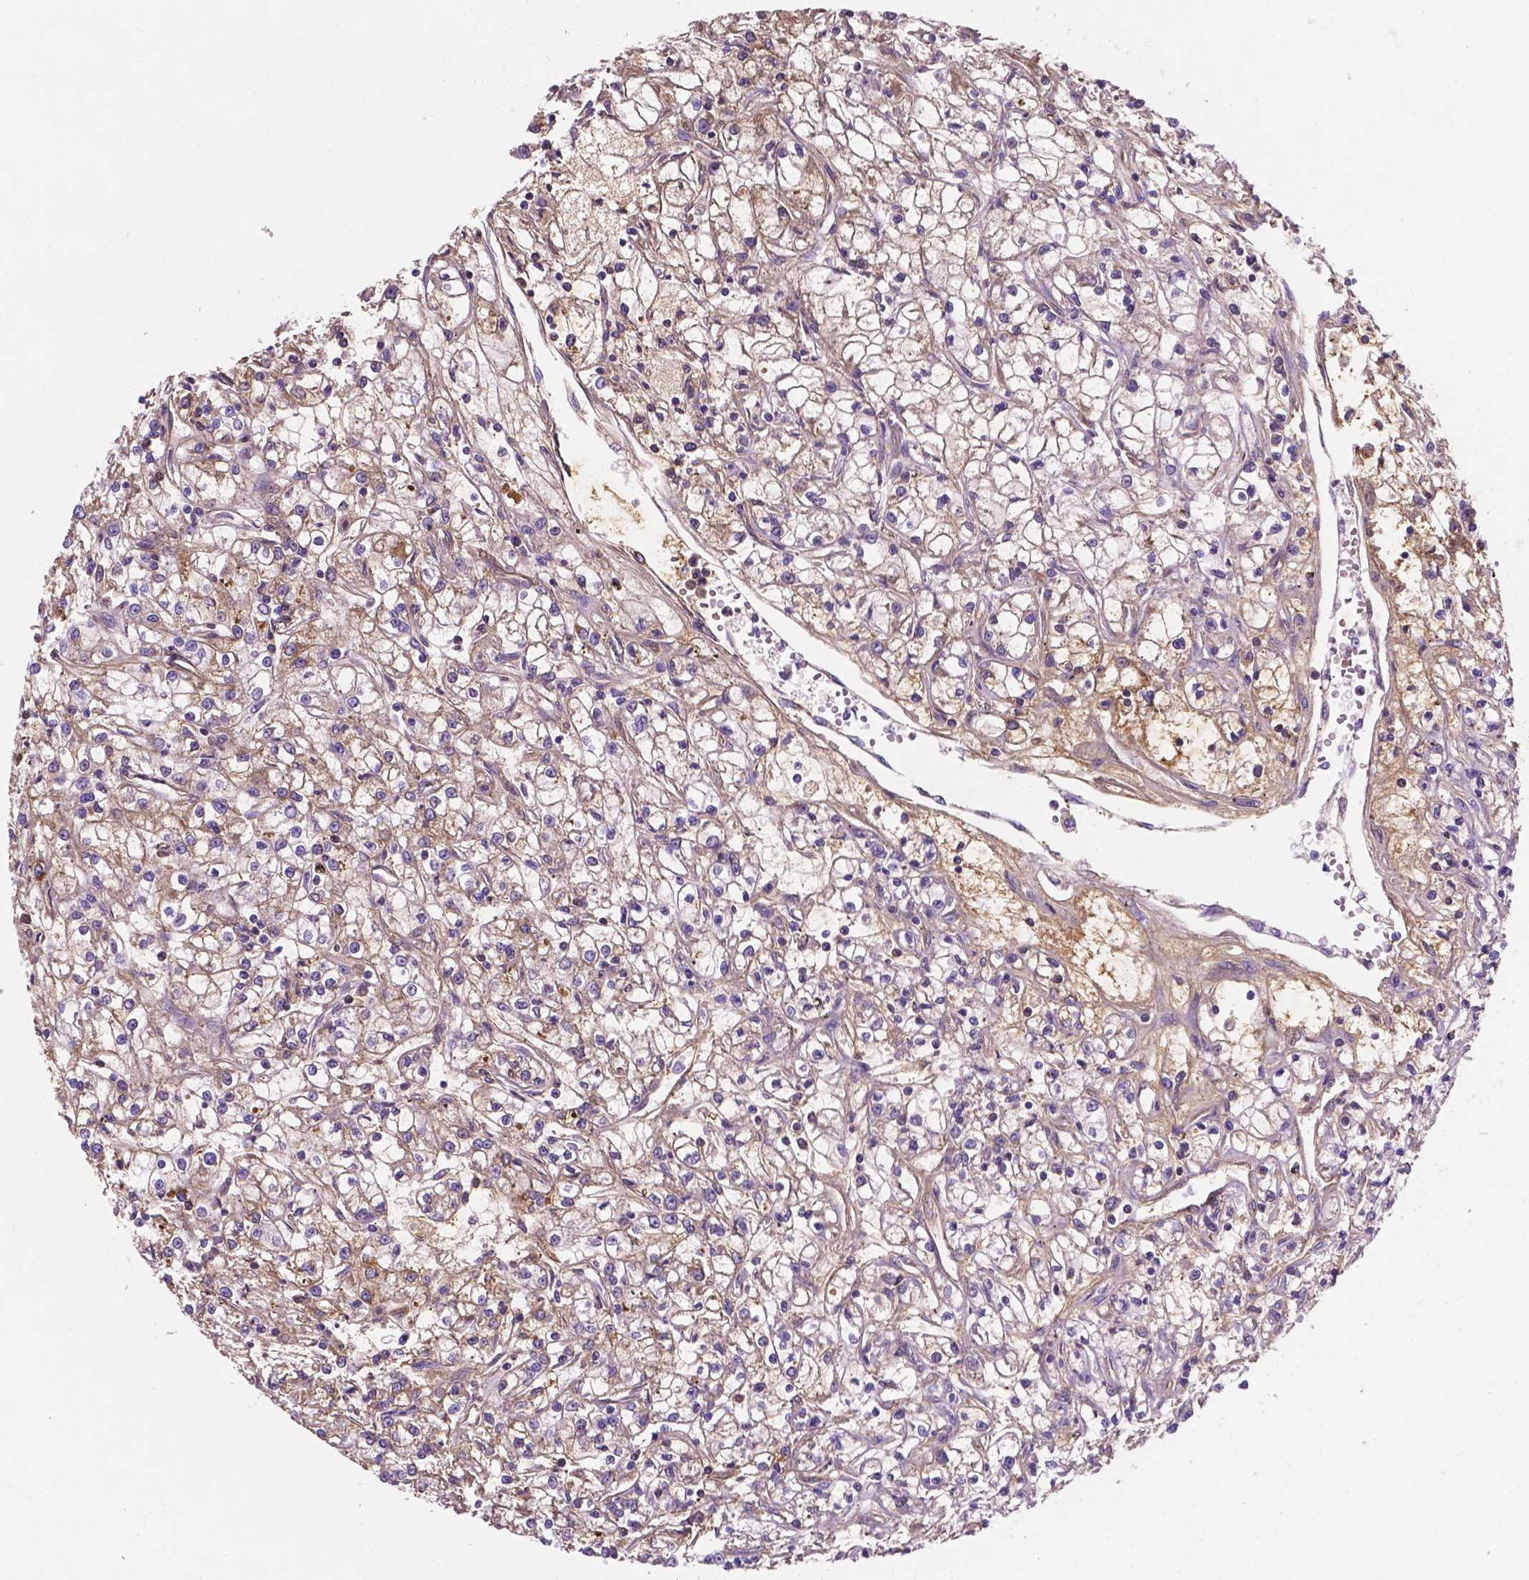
{"staining": {"intensity": "weak", "quantity": "25%-75%", "location": "cytoplasmic/membranous"}, "tissue": "renal cancer", "cell_type": "Tumor cells", "image_type": "cancer", "snomed": [{"axis": "morphology", "description": "Adenocarcinoma, NOS"}, {"axis": "topography", "description": "Kidney"}], "caption": "Immunohistochemical staining of human renal adenocarcinoma exhibits low levels of weak cytoplasmic/membranous protein positivity in approximately 25%-75% of tumor cells.", "gene": "MKRN2OS", "patient": {"sex": "female", "age": 59}}